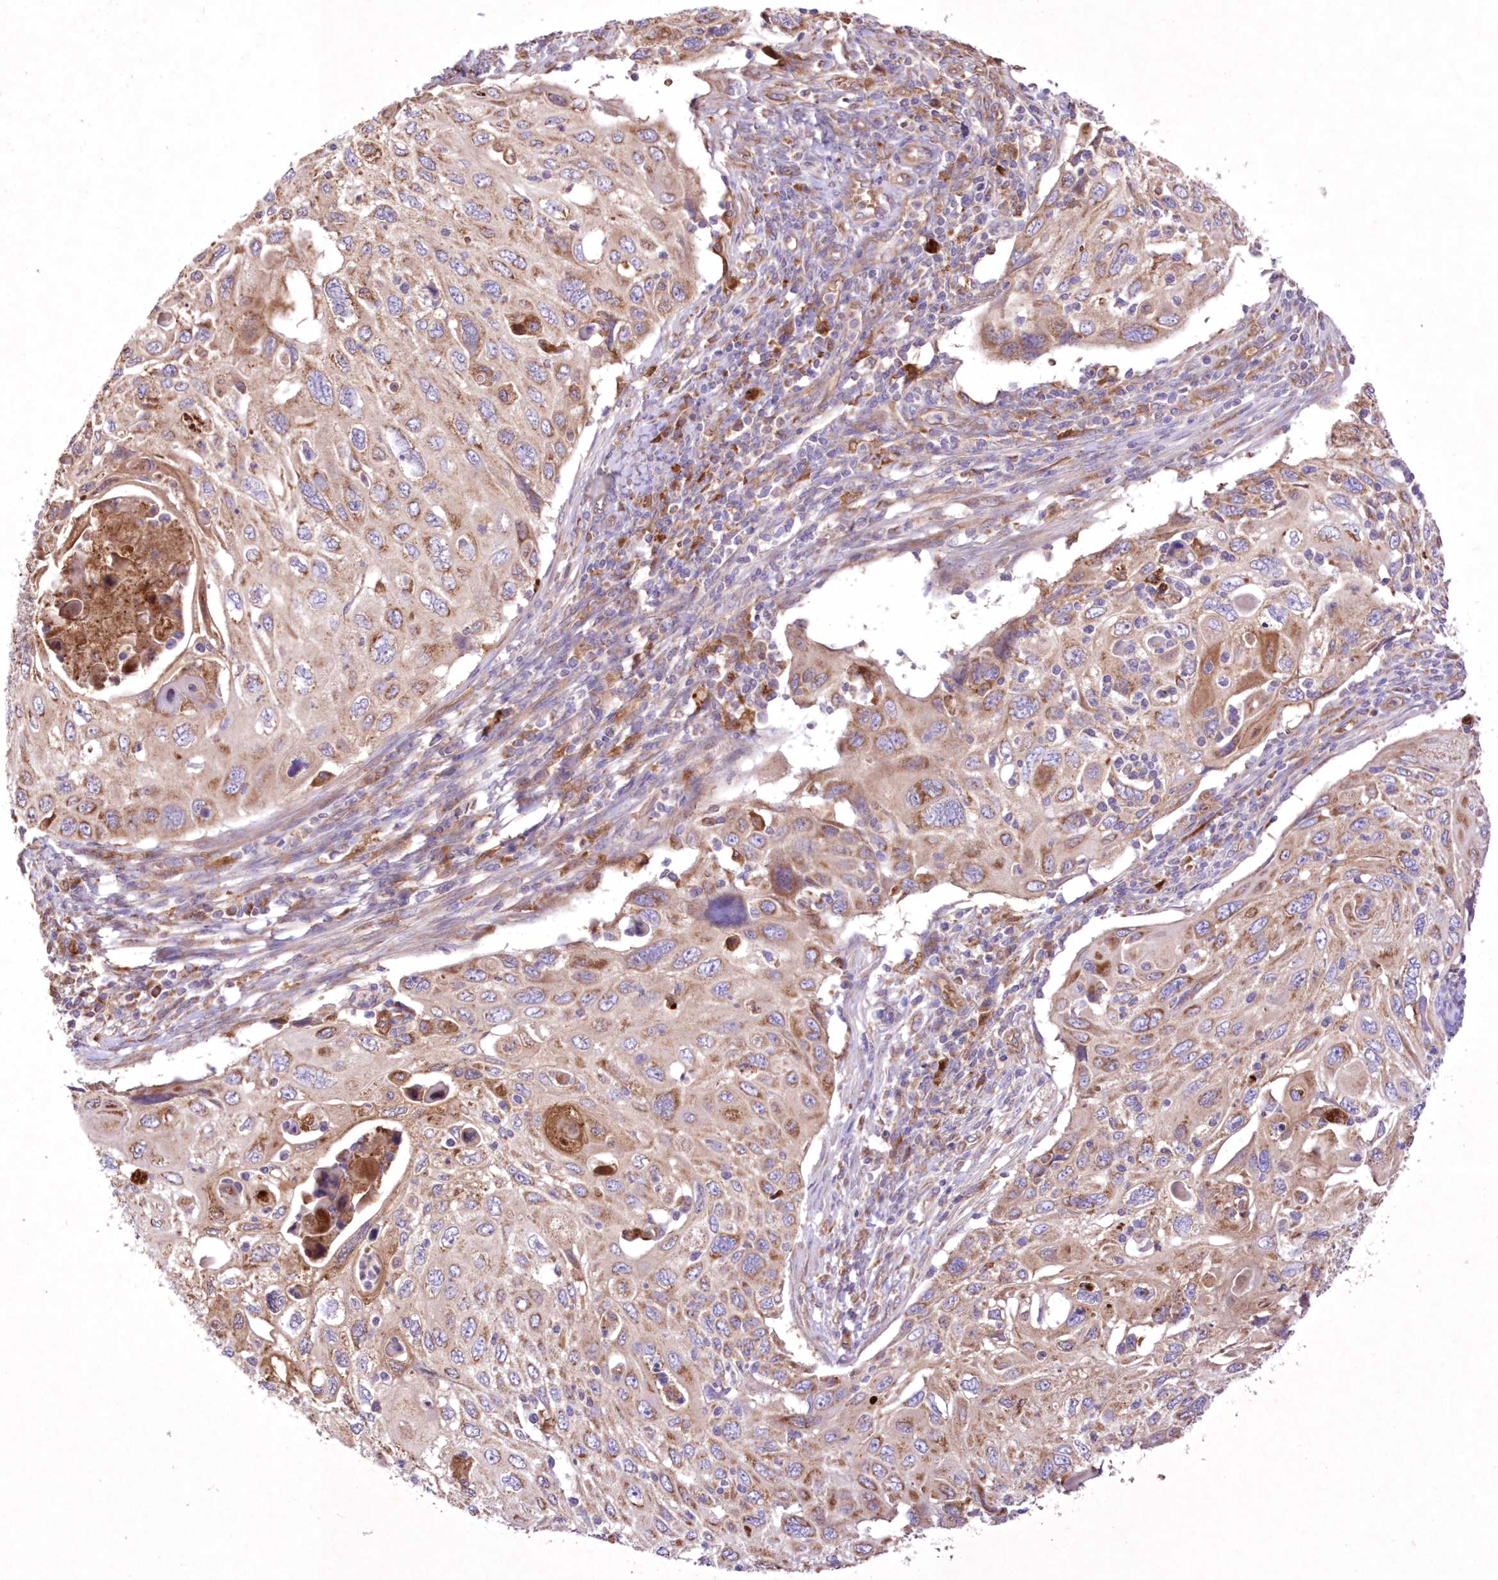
{"staining": {"intensity": "moderate", "quantity": ">75%", "location": "cytoplasmic/membranous"}, "tissue": "cervical cancer", "cell_type": "Tumor cells", "image_type": "cancer", "snomed": [{"axis": "morphology", "description": "Squamous cell carcinoma, NOS"}, {"axis": "topography", "description": "Cervix"}], "caption": "Moderate cytoplasmic/membranous positivity is present in approximately >75% of tumor cells in cervical cancer. Using DAB (3,3'-diaminobenzidine) (brown) and hematoxylin (blue) stains, captured at high magnification using brightfield microscopy.", "gene": "FCHO2", "patient": {"sex": "female", "age": 70}}